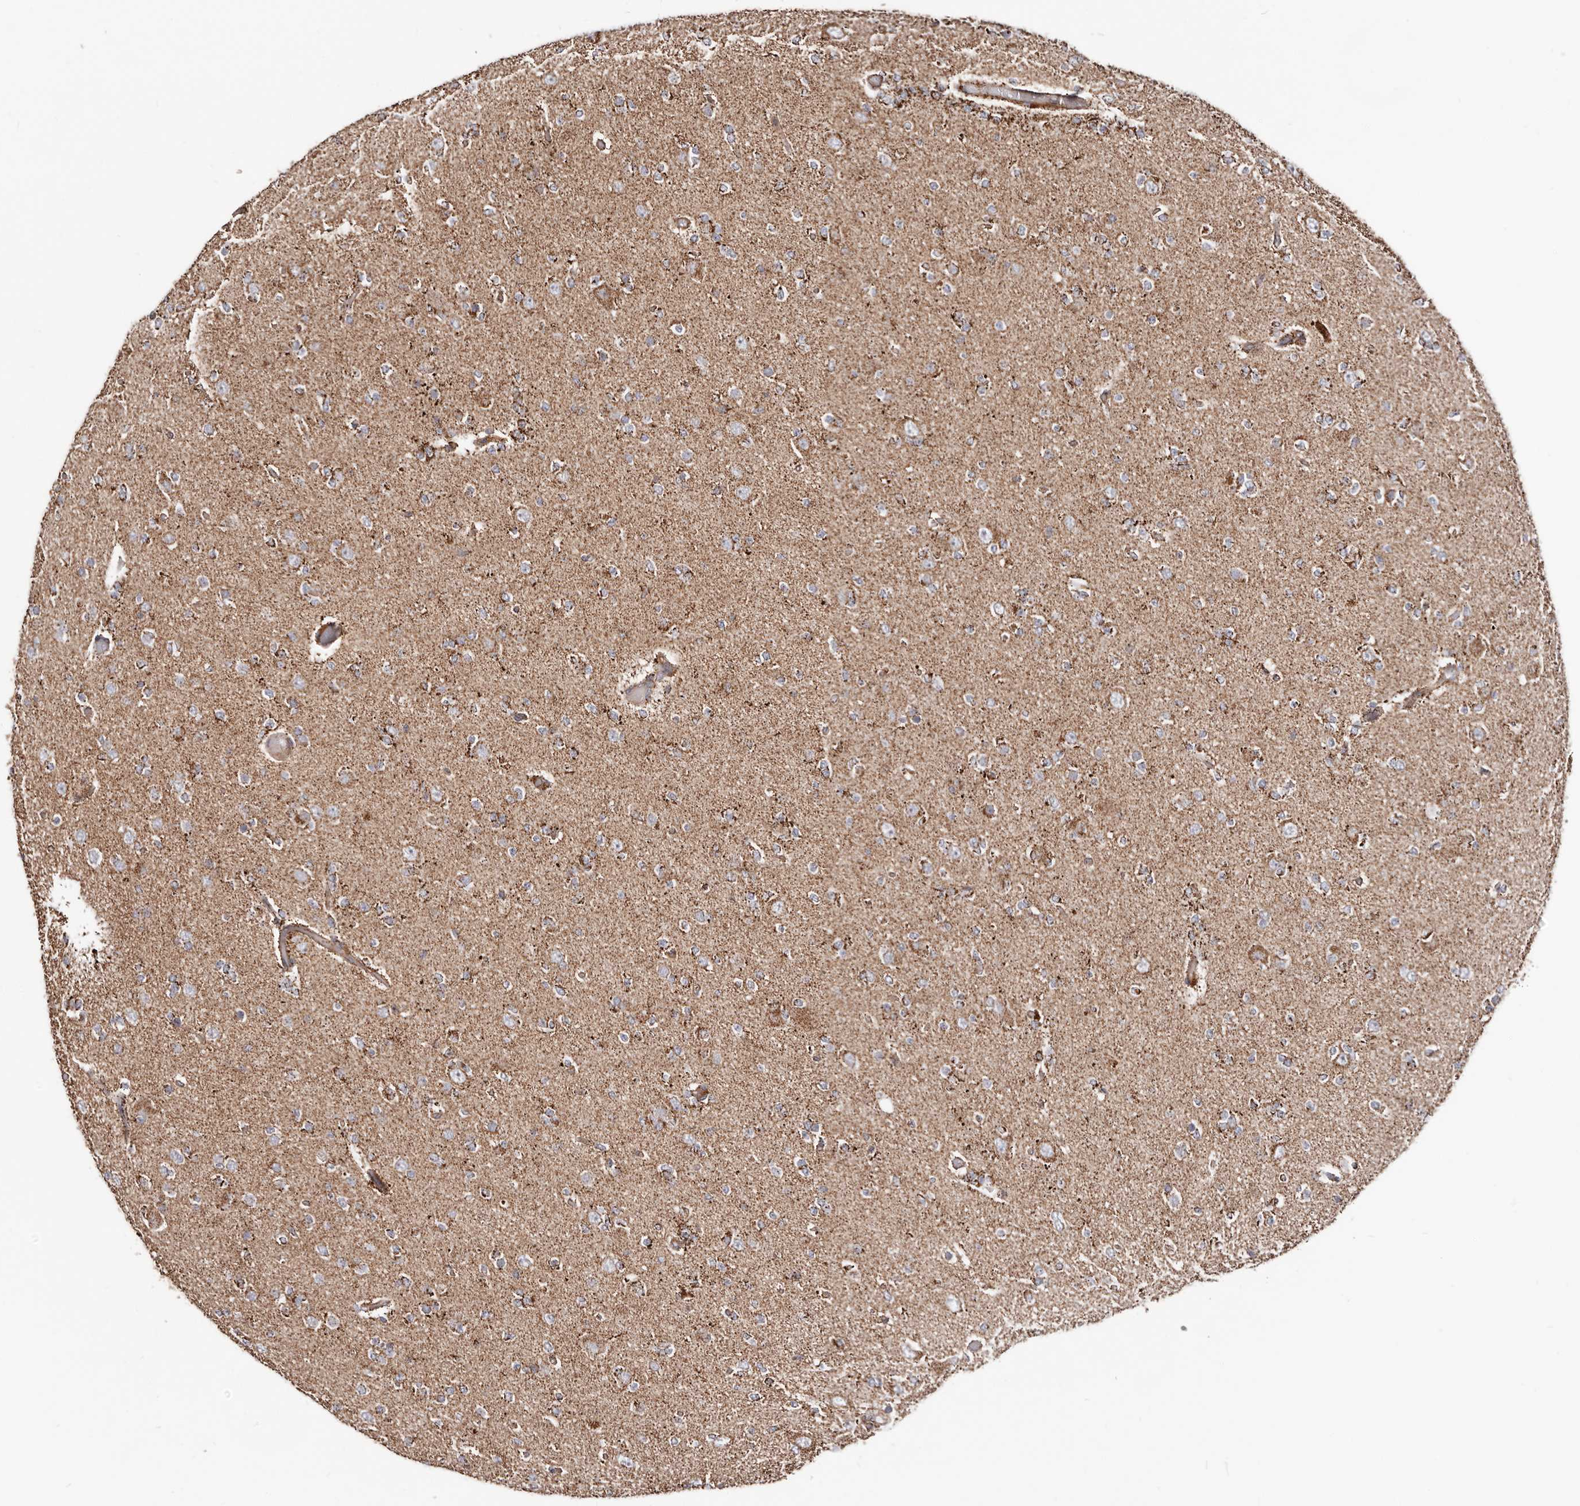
{"staining": {"intensity": "moderate", "quantity": ">75%", "location": "cytoplasmic/membranous"}, "tissue": "glioma", "cell_type": "Tumor cells", "image_type": "cancer", "snomed": [{"axis": "morphology", "description": "Glioma, malignant, Low grade"}, {"axis": "topography", "description": "Brain"}], "caption": "Human malignant low-grade glioma stained with a brown dye shows moderate cytoplasmic/membranous positive positivity in about >75% of tumor cells.", "gene": "PRKACB", "patient": {"sex": "female", "age": 22}}